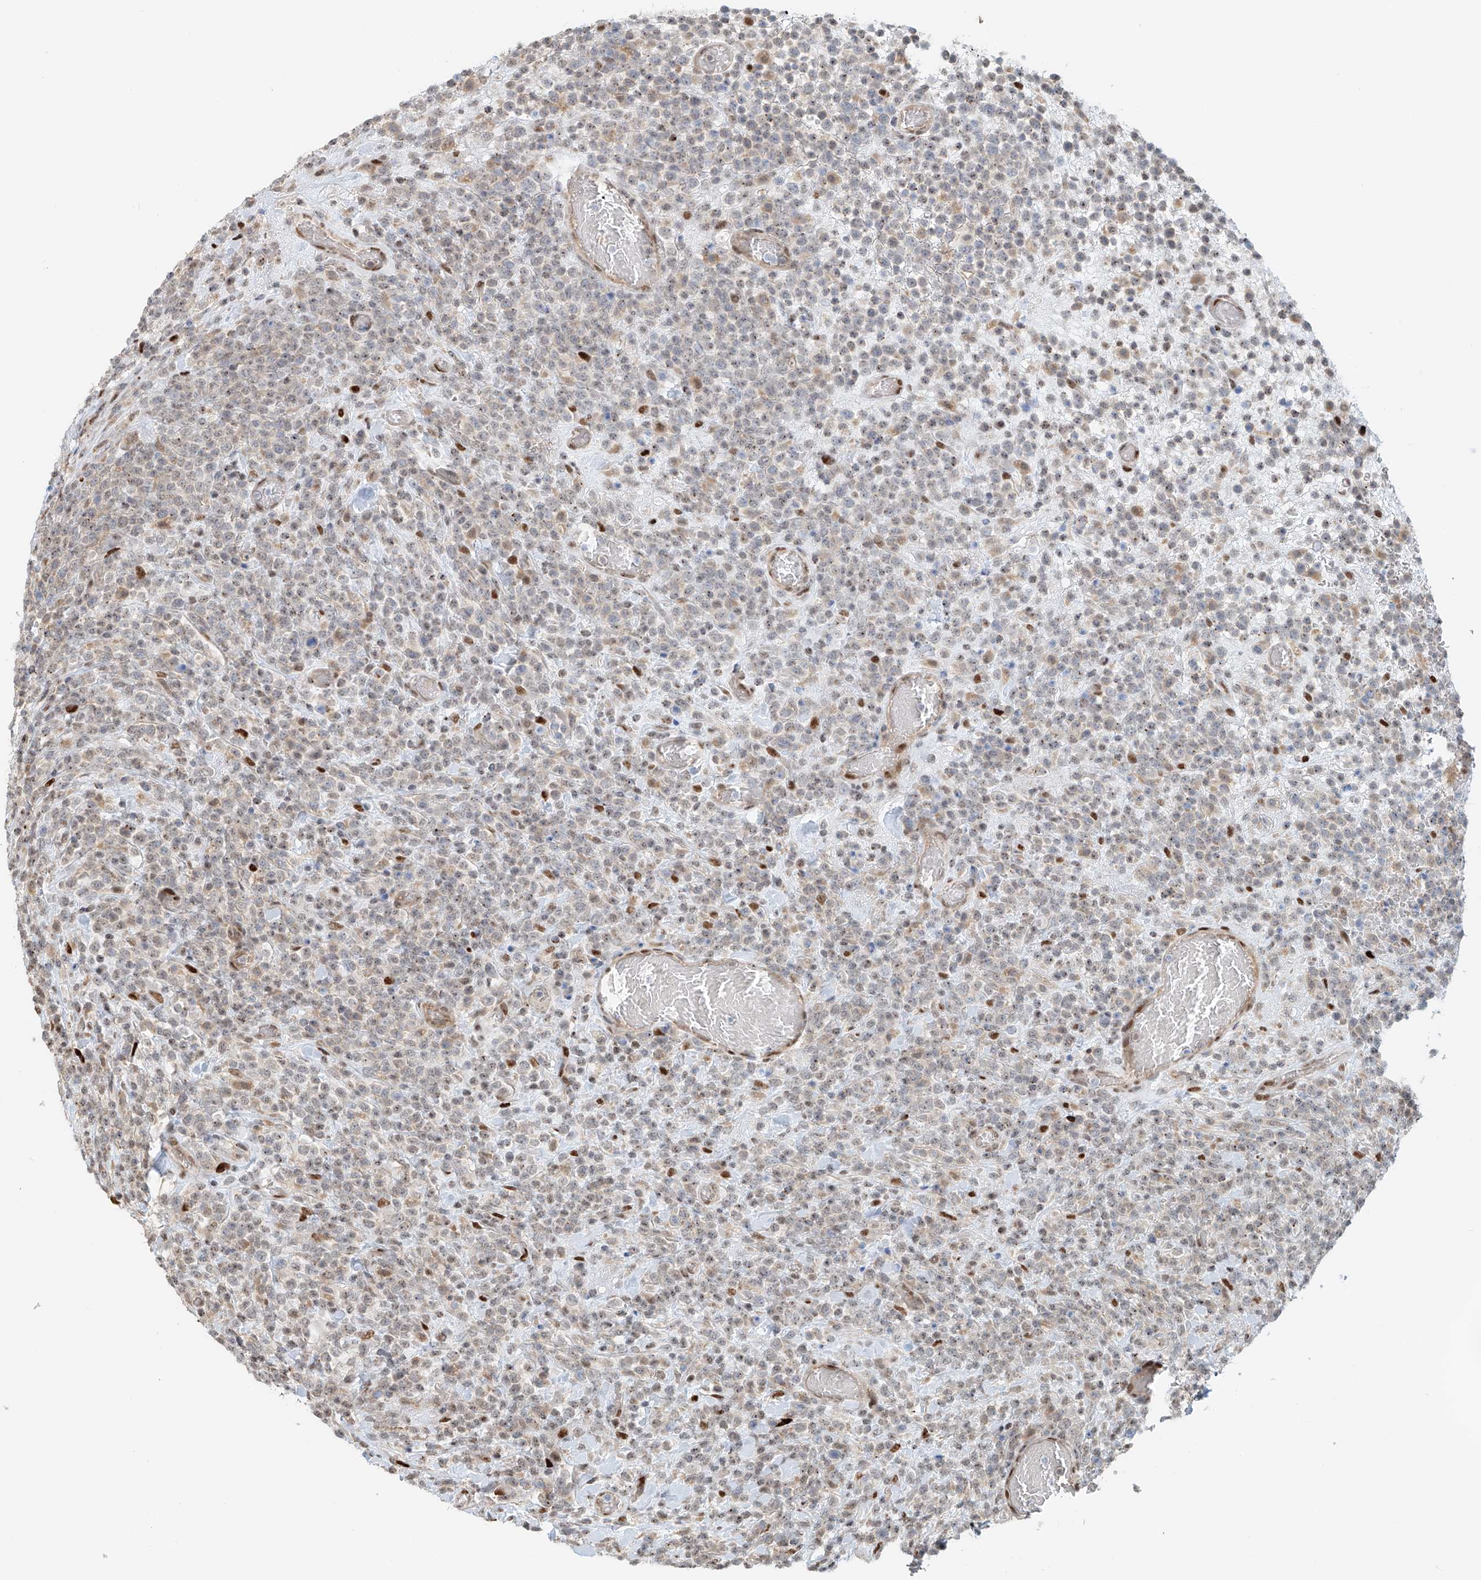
{"staining": {"intensity": "negative", "quantity": "none", "location": "none"}, "tissue": "lymphoma", "cell_type": "Tumor cells", "image_type": "cancer", "snomed": [{"axis": "morphology", "description": "Malignant lymphoma, non-Hodgkin's type, High grade"}, {"axis": "topography", "description": "Colon"}], "caption": "Immunohistochemistry histopathology image of malignant lymphoma, non-Hodgkin's type (high-grade) stained for a protein (brown), which demonstrates no staining in tumor cells.", "gene": "ZNF514", "patient": {"sex": "female", "age": 53}}